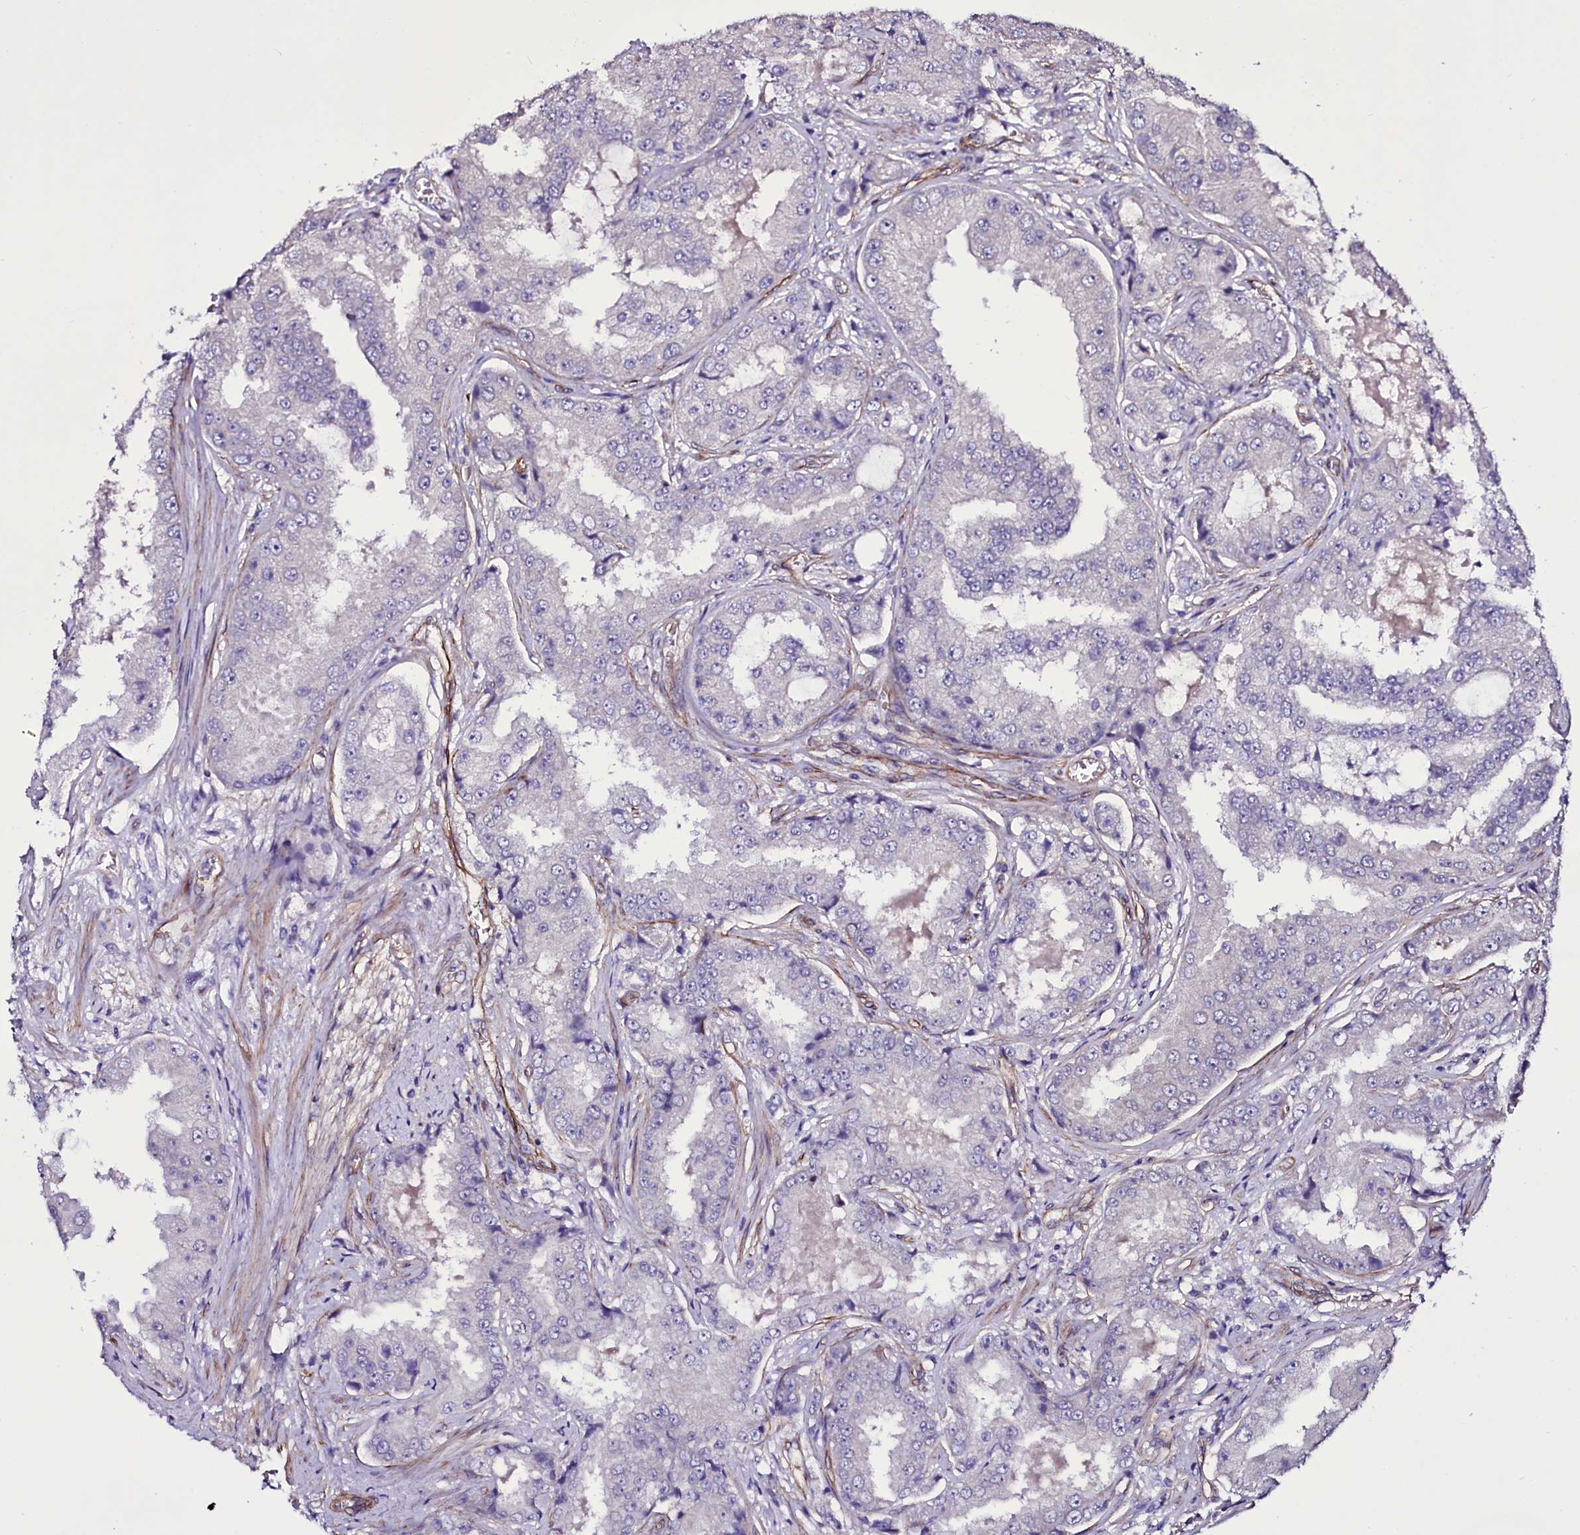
{"staining": {"intensity": "negative", "quantity": "none", "location": "none"}, "tissue": "prostate cancer", "cell_type": "Tumor cells", "image_type": "cancer", "snomed": [{"axis": "morphology", "description": "Adenocarcinoma, High grade"}, {"axis": "topography", "description": "Prostate"}], "caption": "Prostate cancer (high-grade adenocarcinoma) stained for a protein using IHC reveals no staining tumor cells.", "gene": "MEX3C", "patient": {"sex": "male", "age": 73}}